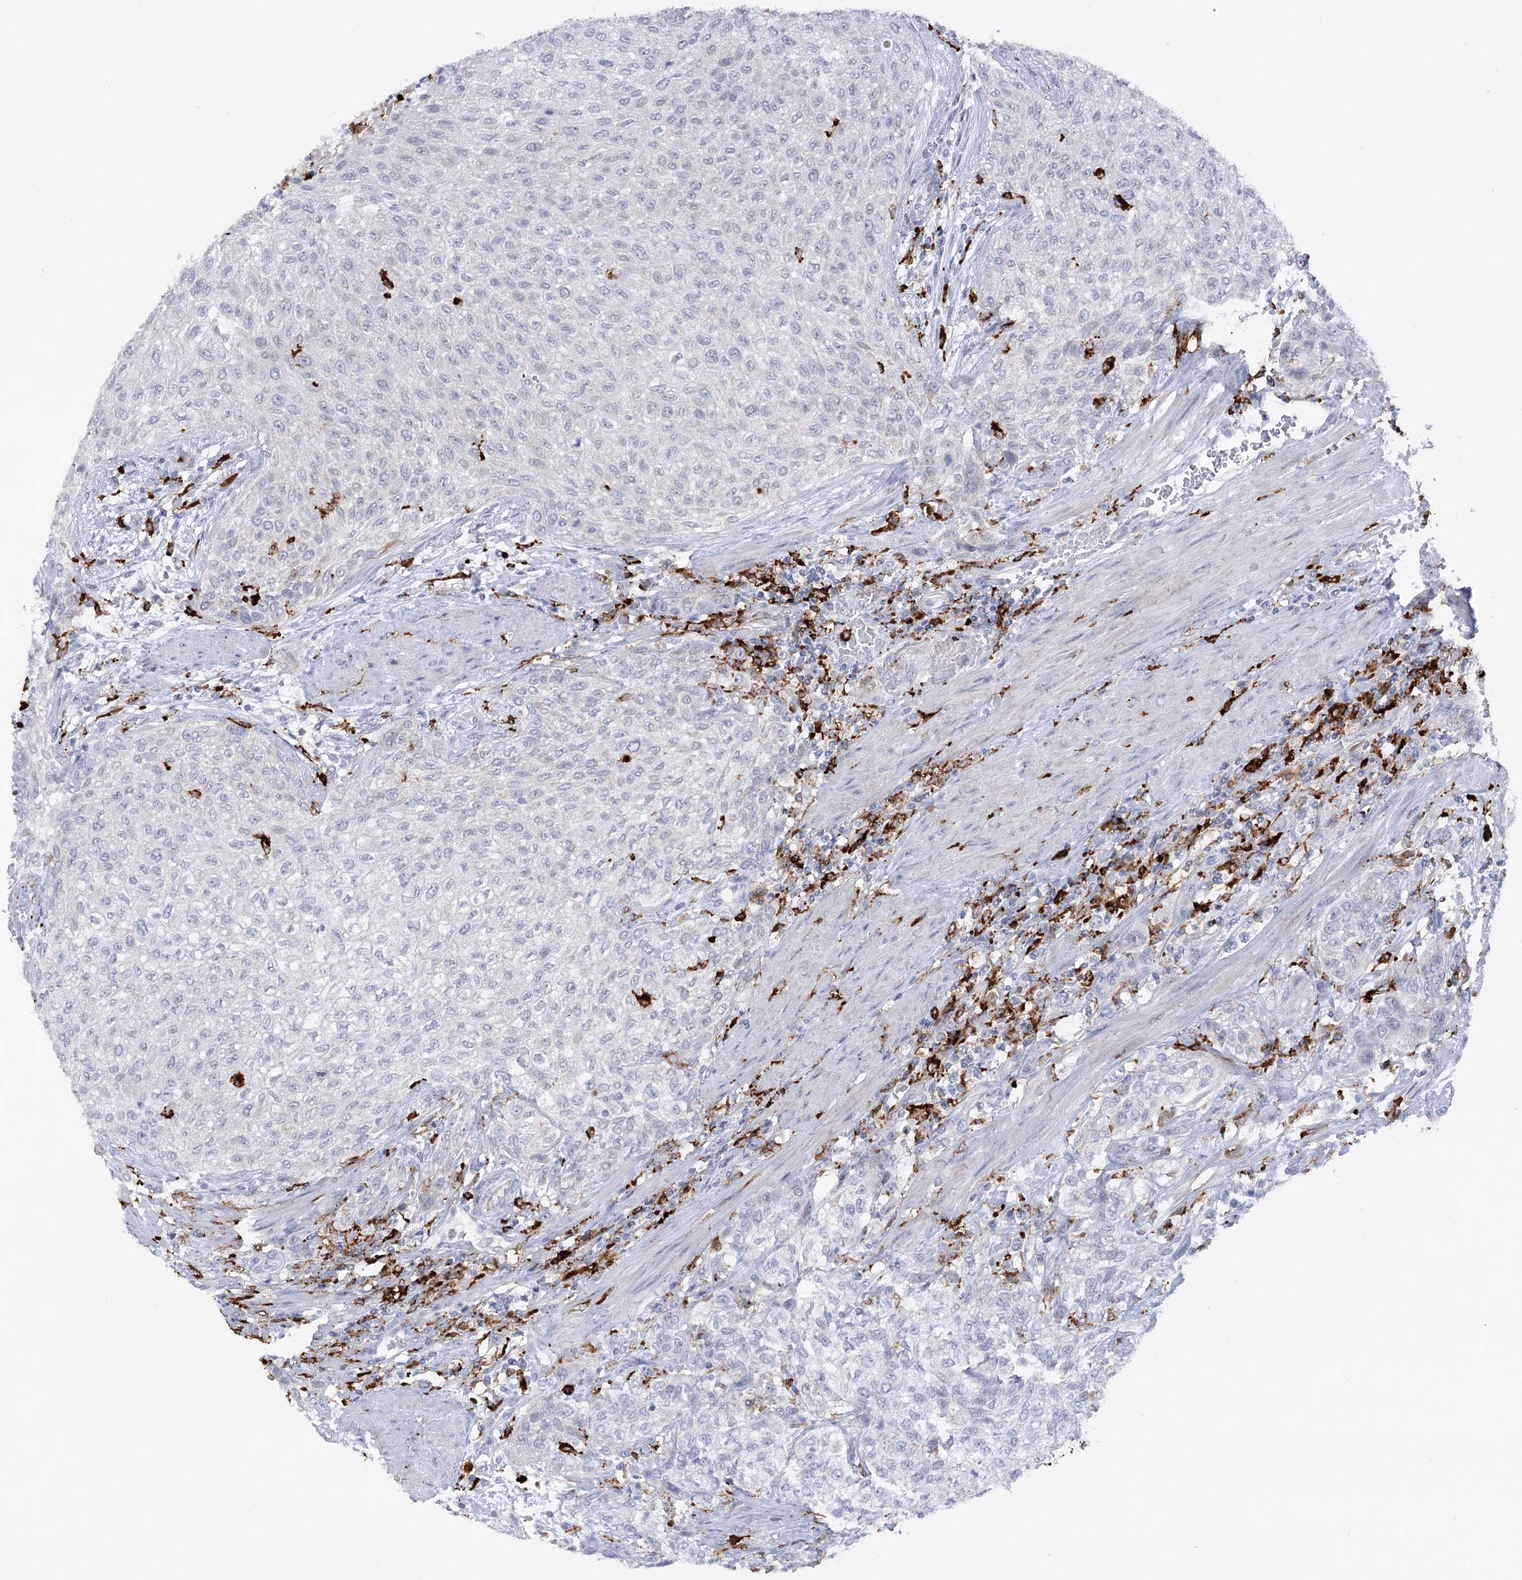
{"staining": {"intensity": "negative", "quantity": "none", "location": "none"}, "tissue": "urothelial cancer", "cell_type": "Tumor cells", "image_type": "cancer", "snomed": [{"axis": "morphology", "description": "Urothelial carcinoma, High grade"}, {"axis": "topography", "description": "Urinary bladder"}], "caption": "Immunohistochemical staining of human high-grade urothelial carcinoma exhibits no significant staining in tumor cells. The staining was performed using DAB to visualize the protein expression in brown, while the nuclei were stained in blue with hematoxylin (Magnification: 20x).", "gene": "PIWIL4", "patient": {"sex": "male", "age": 35}}